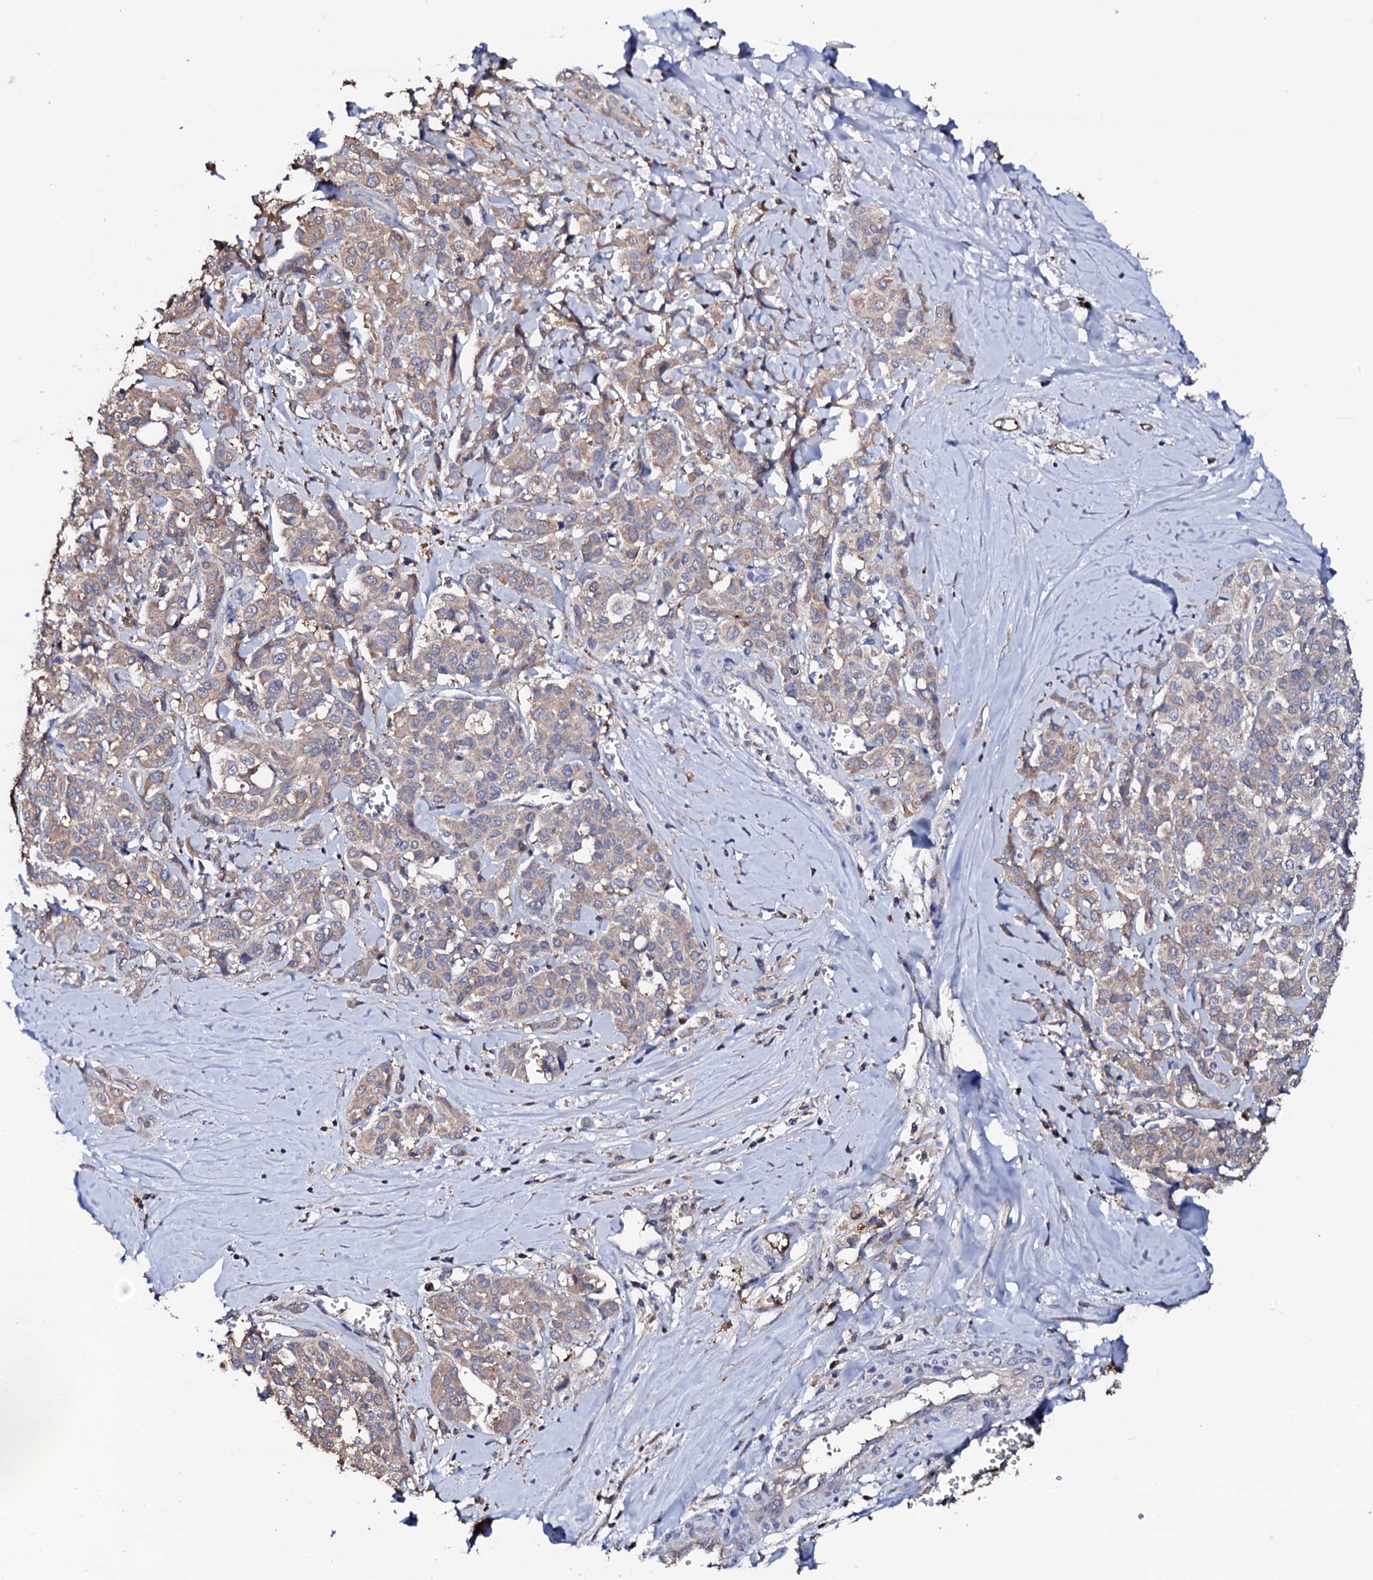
{"staining": {"intensity": "weak", "quantity": ">75%", "location": "cytoplasmic/membranous"}, "tissue": "liver cancer", "cell_type": "Tumor cells", "image_type": "cancer", "snomed": [{"axis": "morphology", "description": "Cholangiocarcinoma"}, {"axis": "topography", "description": "Liver"}], "caption": "Protein analysis of liver cholangiocarcinoma tissue reveals weak cytoplasmic/membranous expression in about >75% of tumor cells.", "gene": "TCAF2", "patient": {"sex": "female", "age": 77}}